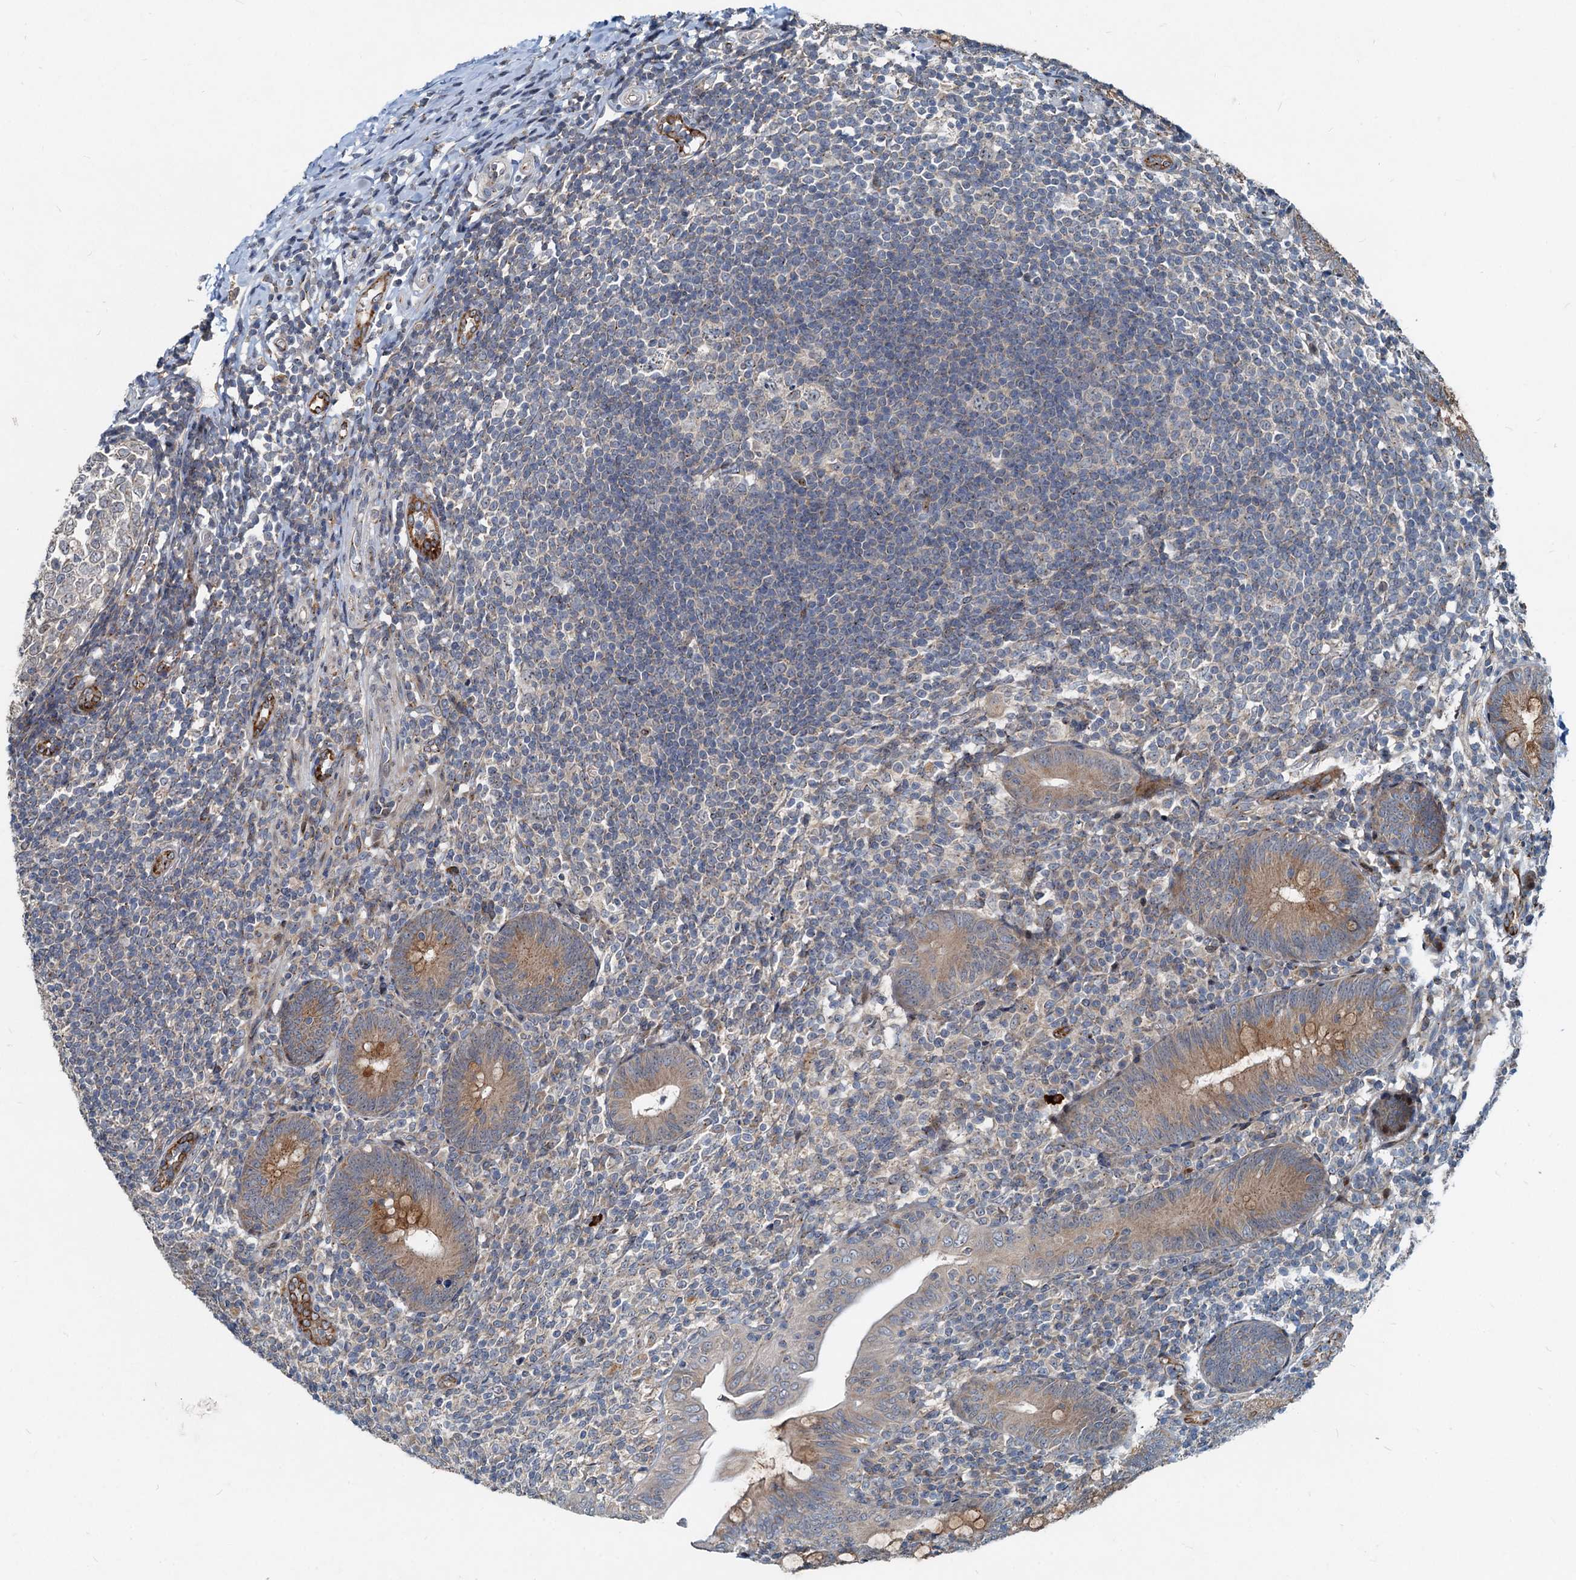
{"staining": {"intensity": "moderate", "quantity": ">75%", "location": "cytoplasmic/membranous"}, "tissue": "appendix", "cell_type": "Glandular cells", "image_type": "normal", "snomed": [{"axis": "morphology", "description": "Normal tissue, NOS"}, {"axis": "topography", "description": "Appendix"}], "caption": "Appendix stained with DAB immunohistochemistry (IHC) shows medium levels of moderate cytoplasmic/membranous positivity in about >75% of glandular cells.", "gene": "CEP68", "patient": {"sex": "male", "age": 14}}